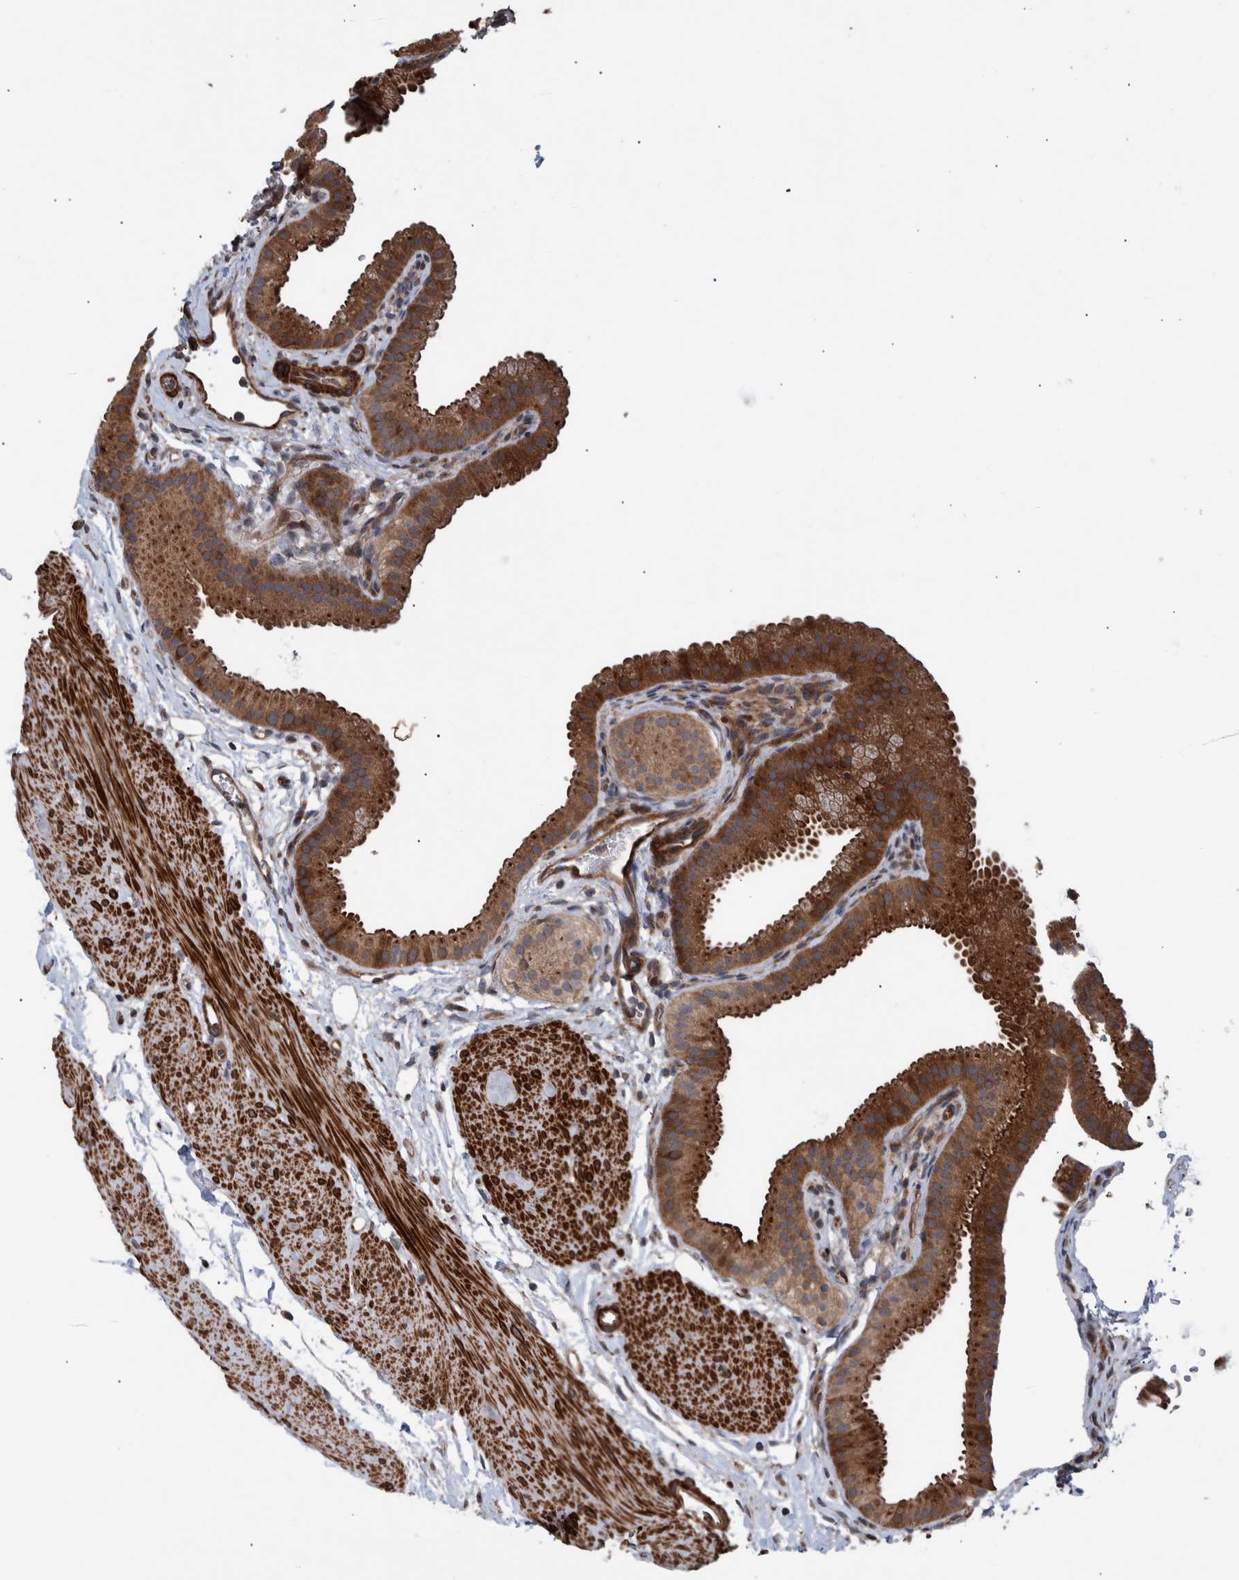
{"staining": {"intensity": "strong", "quantity": ">75%", "location": "cytoplasmic/membranous"}, "tissue": "gallbladder", "cell_type": "Glandular cells", "image_type": "normal", "snomed": [{"axis": "morphology", "description": "Normal tissue, NOS"}, {"axis": "topography", "description": "Gallbladder"}], "caption": "This image demonstrates immunohistochemistry (IHC) staining of unremarkable gallbladder, with high strong cytoplasmic/membranous expression in approximately >75% of glandular cells.", "gene": "B3GNTL1", "patient": {"sex": "female", "age": 64}}